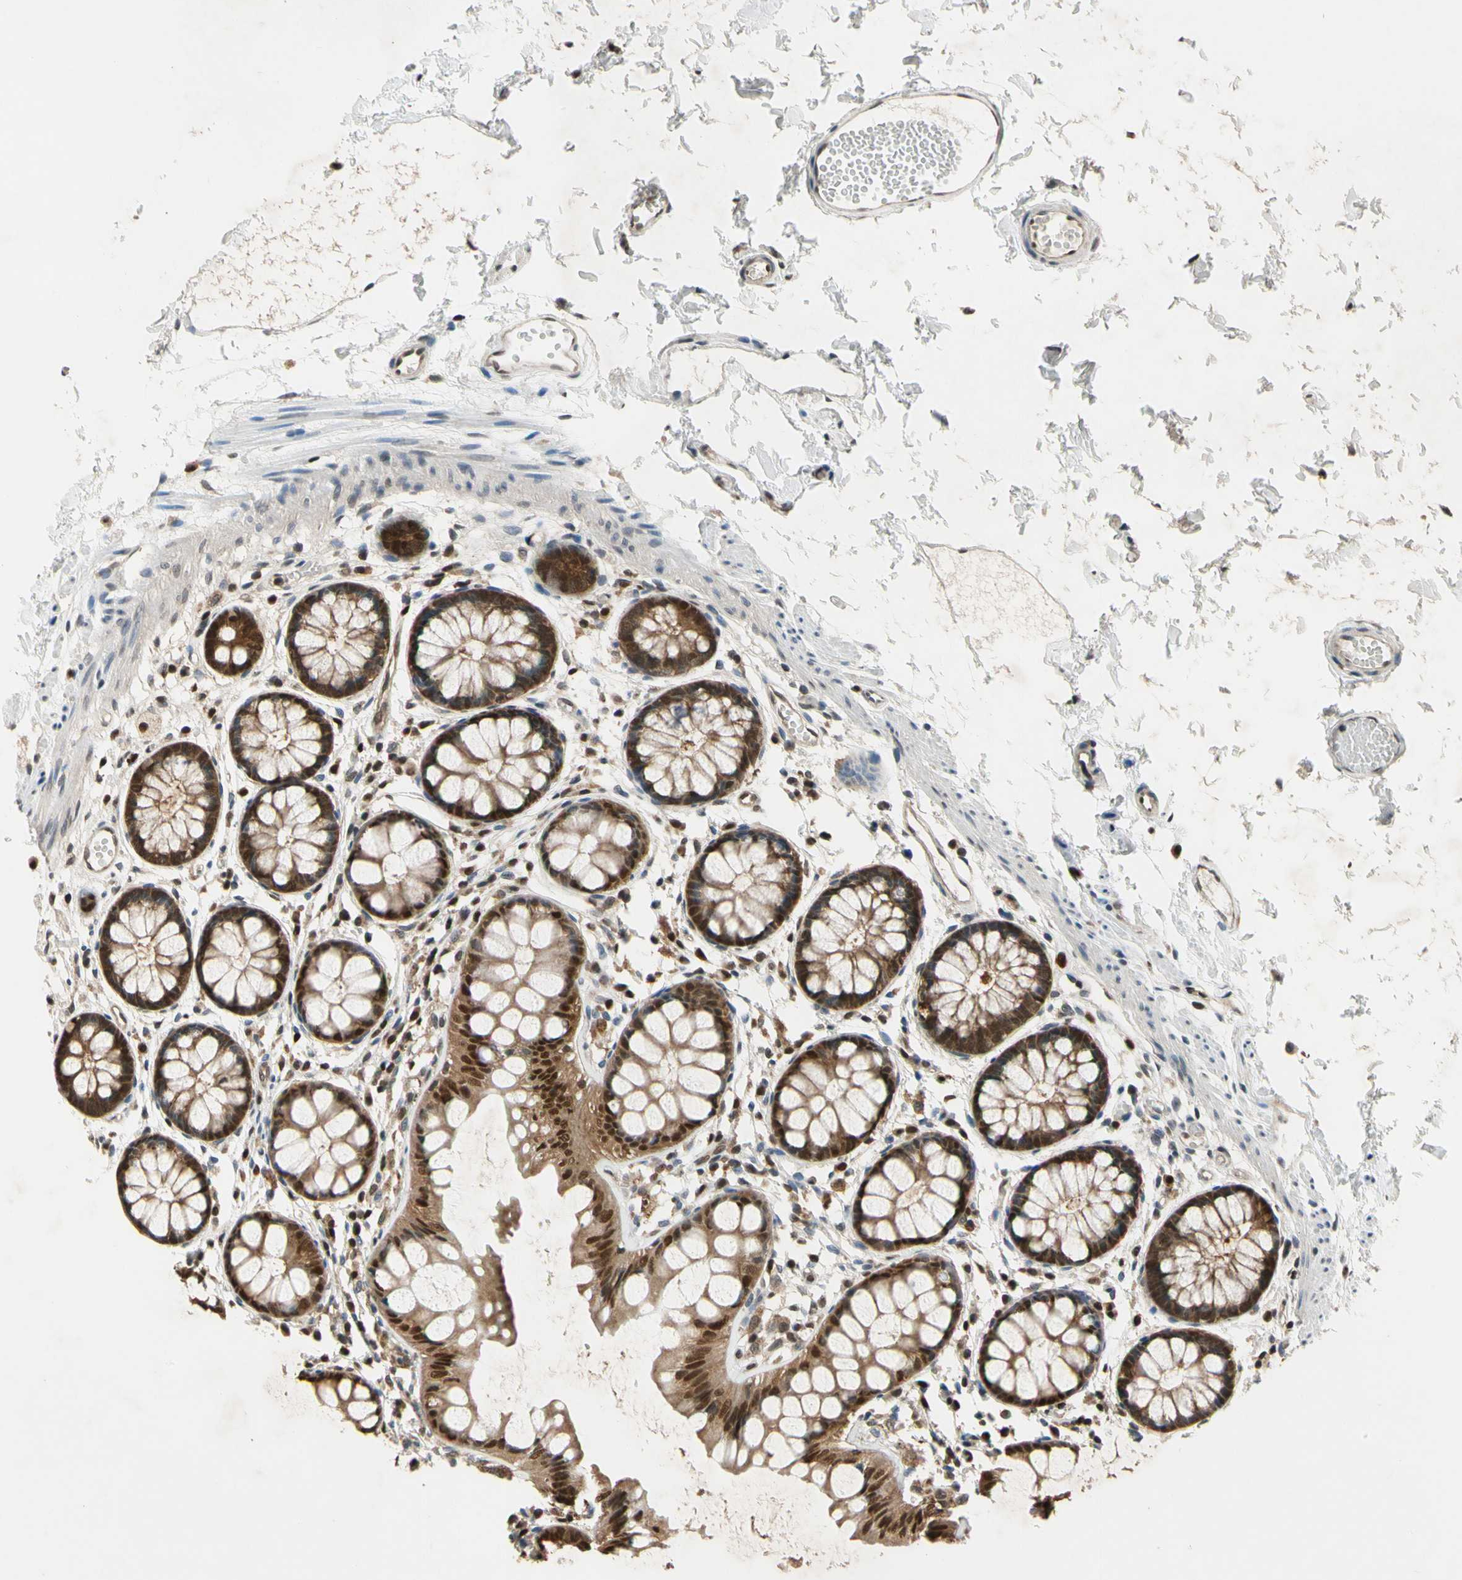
{"staining": {"intensity": "strong", "quantity": ">75%", "location": "cytoplasmic/membranous,nuclear"}, "tissue": "rectum", "cell_type": "Glandular cells", "image_type": "normal", "snomed": [{"axis": "morphology", "description": "Normal tissue, NOS"}, {"axis": "topography", "description": "Rectum"}], "caption": "Brown immunohistochemical staining in unremarkable rectum shows strong cytoplasmic/membranous,nuclear expression in about >75% of glandular cells. Using DAB (brown) and hematoxylin (blue) stains, captured at high magnification using brightfield microscopy.", "gene": "GSR", "patient": {"sex": "female", "age": 66}}